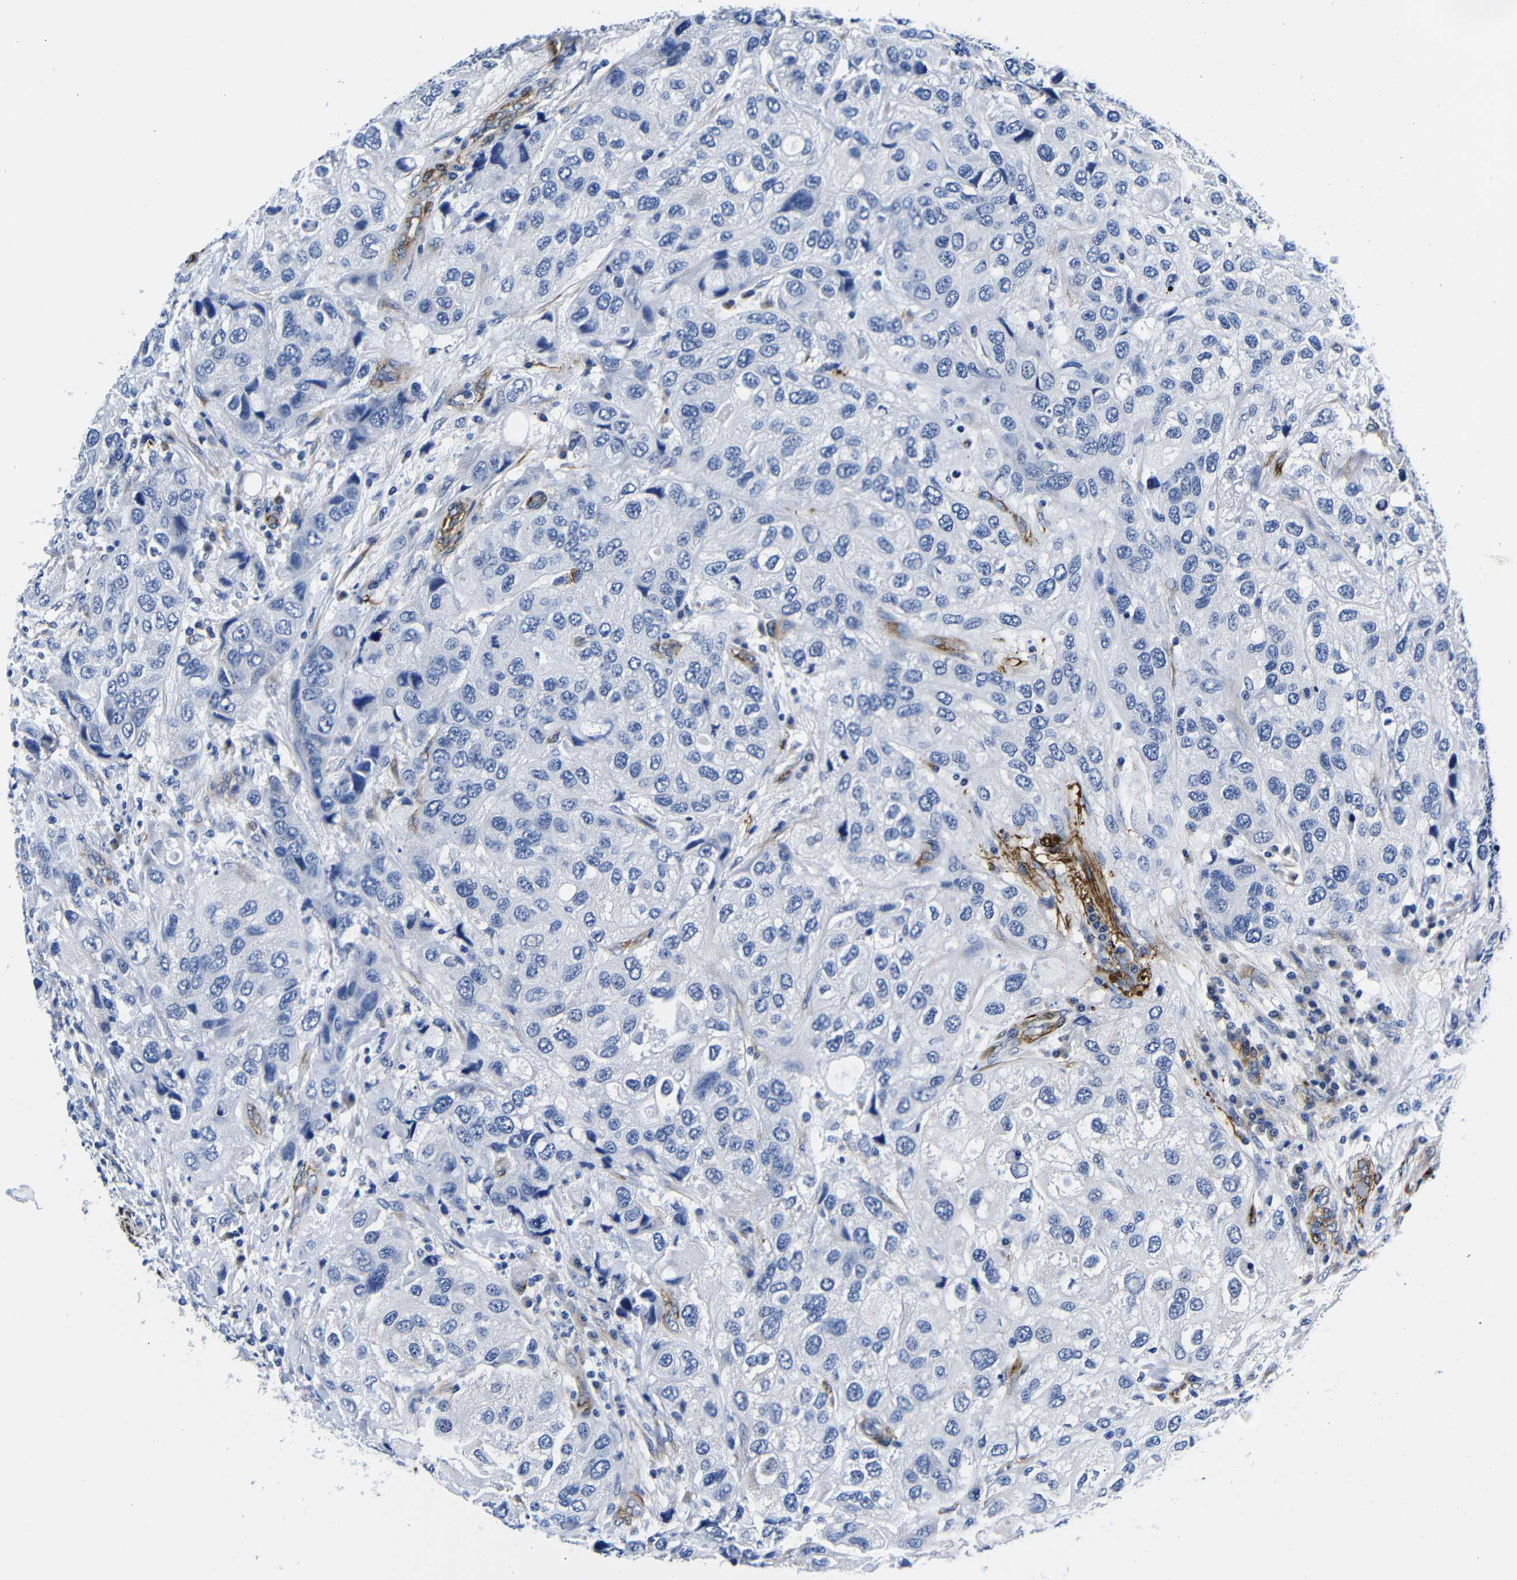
{"staining": {"intensity": "negative", "quantity": "none", "location": "none"}, "tissue": "urothelial cancer", "cell_type": "Tumor cells", "image_type": "cancer", "snomed": [{"axis": "morphology", "description": "Urothelial carcinoma, High grade"}, {"axis": "topography", "description": "Urinary bladder"}], "caption": "The histopathology image reveals no staining of tumor cells in high-grade urothelial carcinoma.", "gene": "LRIG1", "patient": {"sex": "female", "age": 64}}